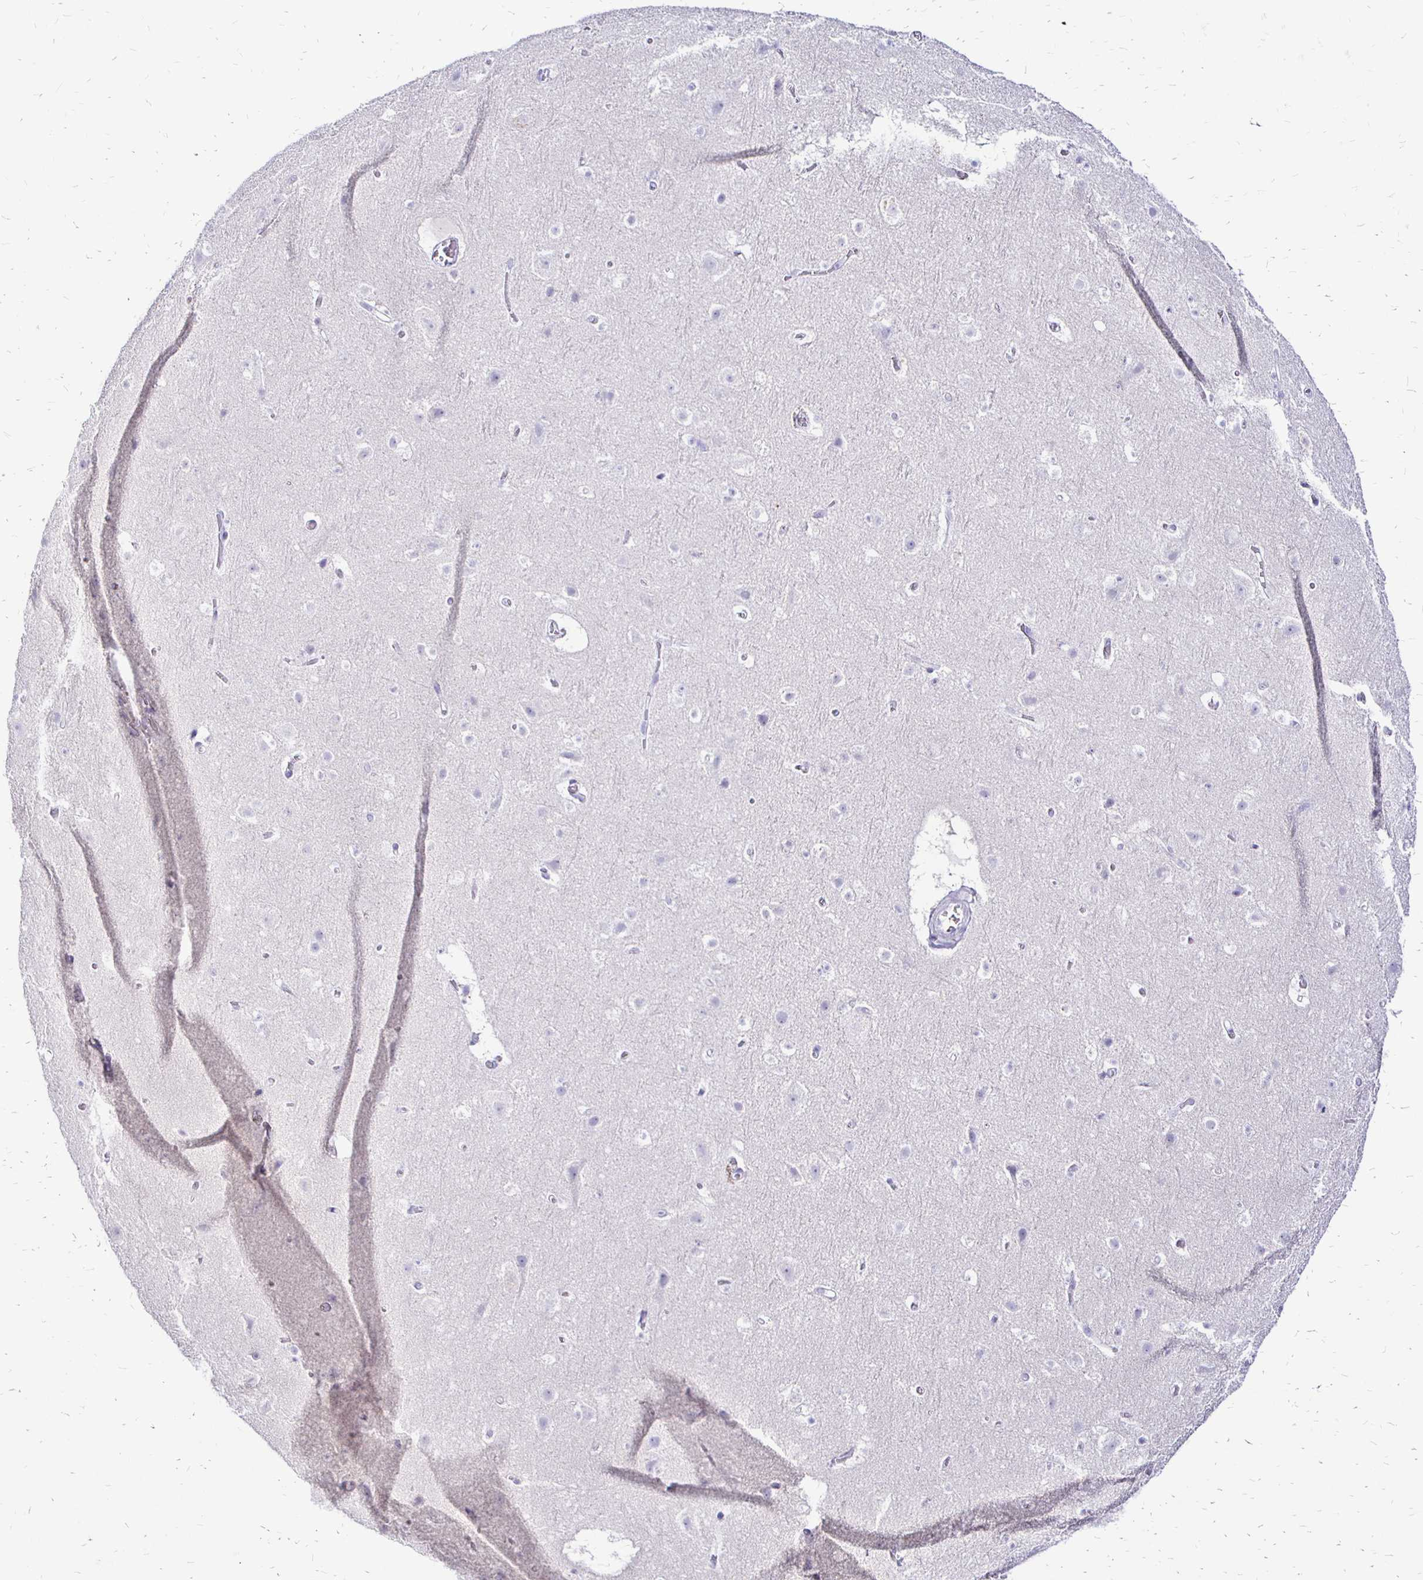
{"staining": {"intensity": "negative", "quantity": "none", "location": "none"}, "tissue": "cerebral cortex", "cell_type": "Endothelial cells", "image_type": "normal", "snomed": [{"axis": "morphology", "description": "Normal tissue, NOS"}, {"axis": "topography", "description": "Cerebral cortex"}], "caption": "This is an IHC image of benign cerebral cortex. There is no positivity in endothelial cells.", "gene": "IRGC", "patient": {"sex": "female", "age": 42}}